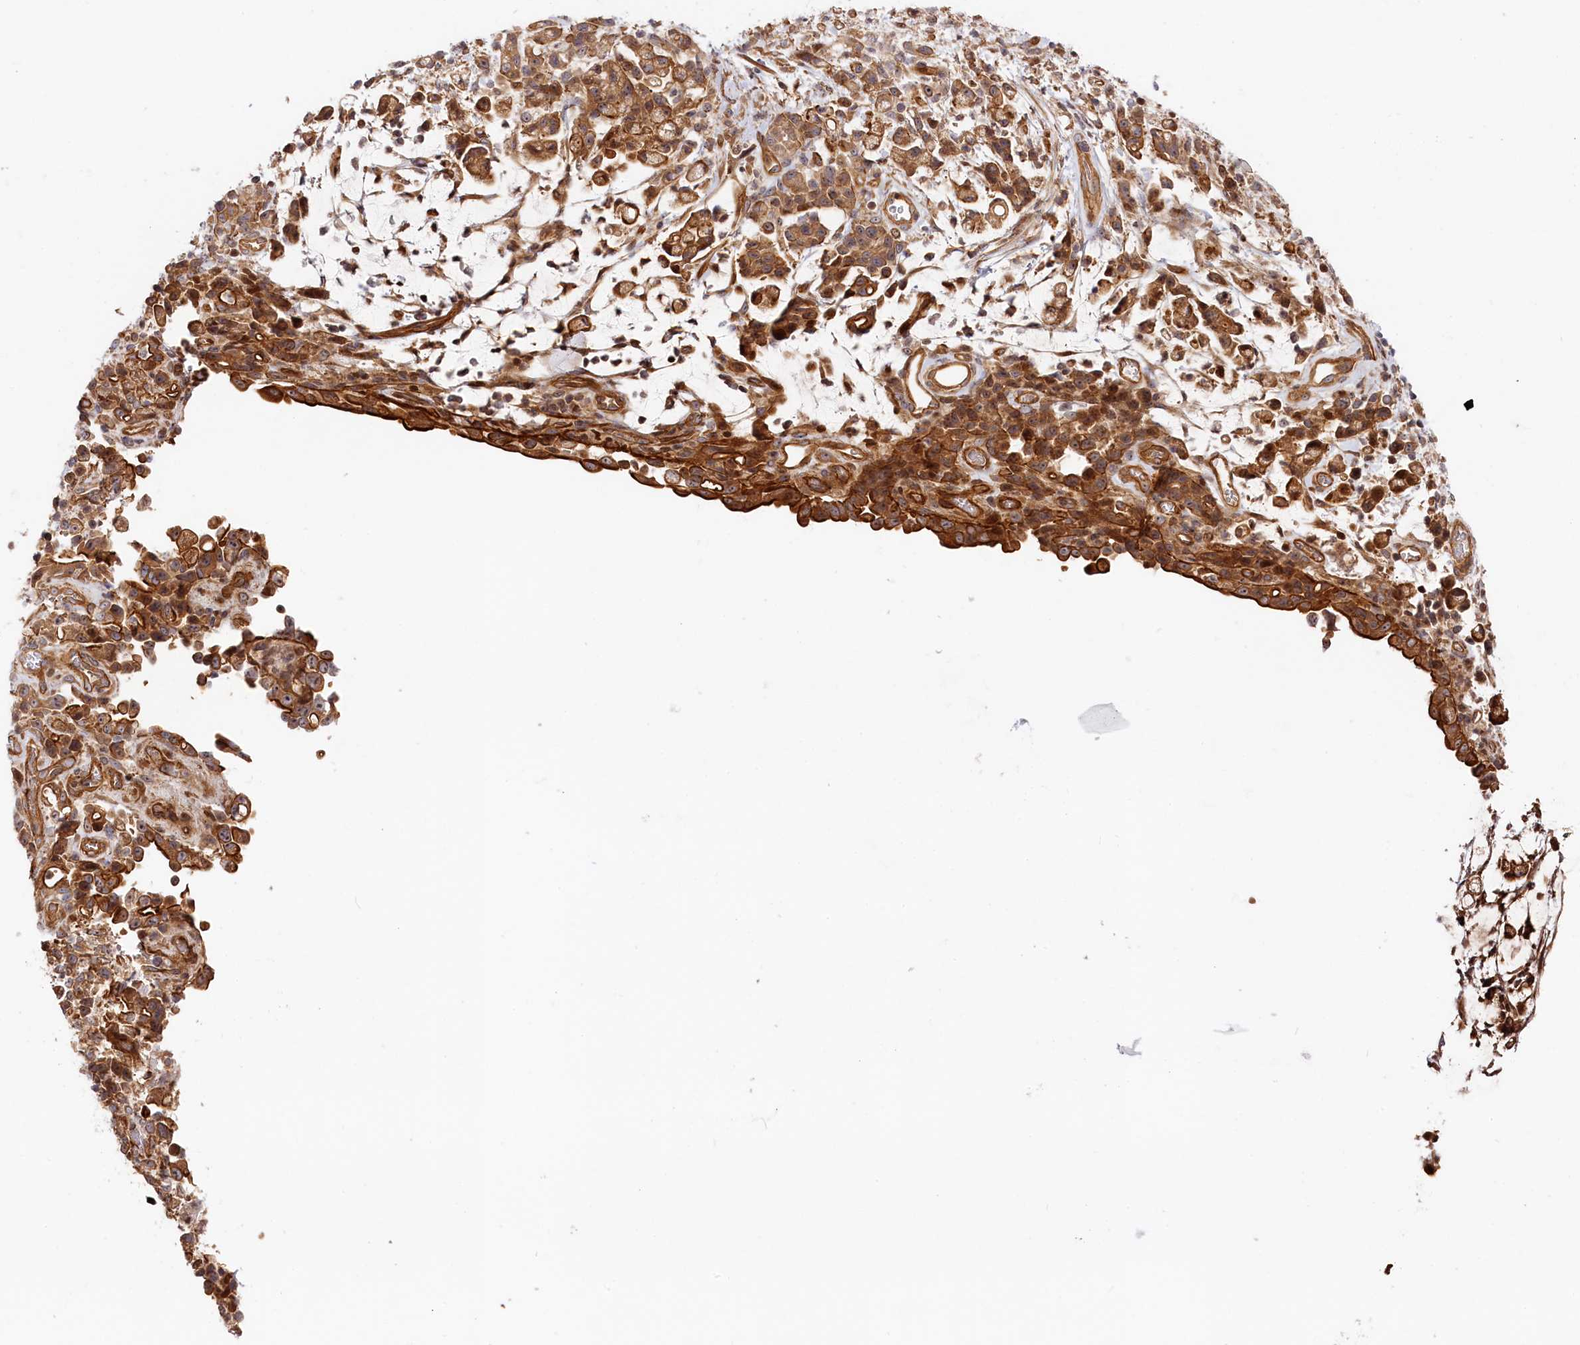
{"staining": {"intensity": "moderate", "quantity": ">75%", "location": "cytoplasmic/membranous"}, "tissue": "stomach cancer", "cell_type": "Tumor cells", "image_type": "cancer", "snomed": [{"axis": "morphology", "description": "Adenocarcinoma, NOS"}, {"axis": "topography", "description": "Stomach"}], "caption": "The photomicrograph shows a brown stain indicating the presence of a protein in the cytoplasmic/membranous of tumor cells in stomach cancer.", "gene": "CEP44", "patient": {"sex": "female", "age": 60}}